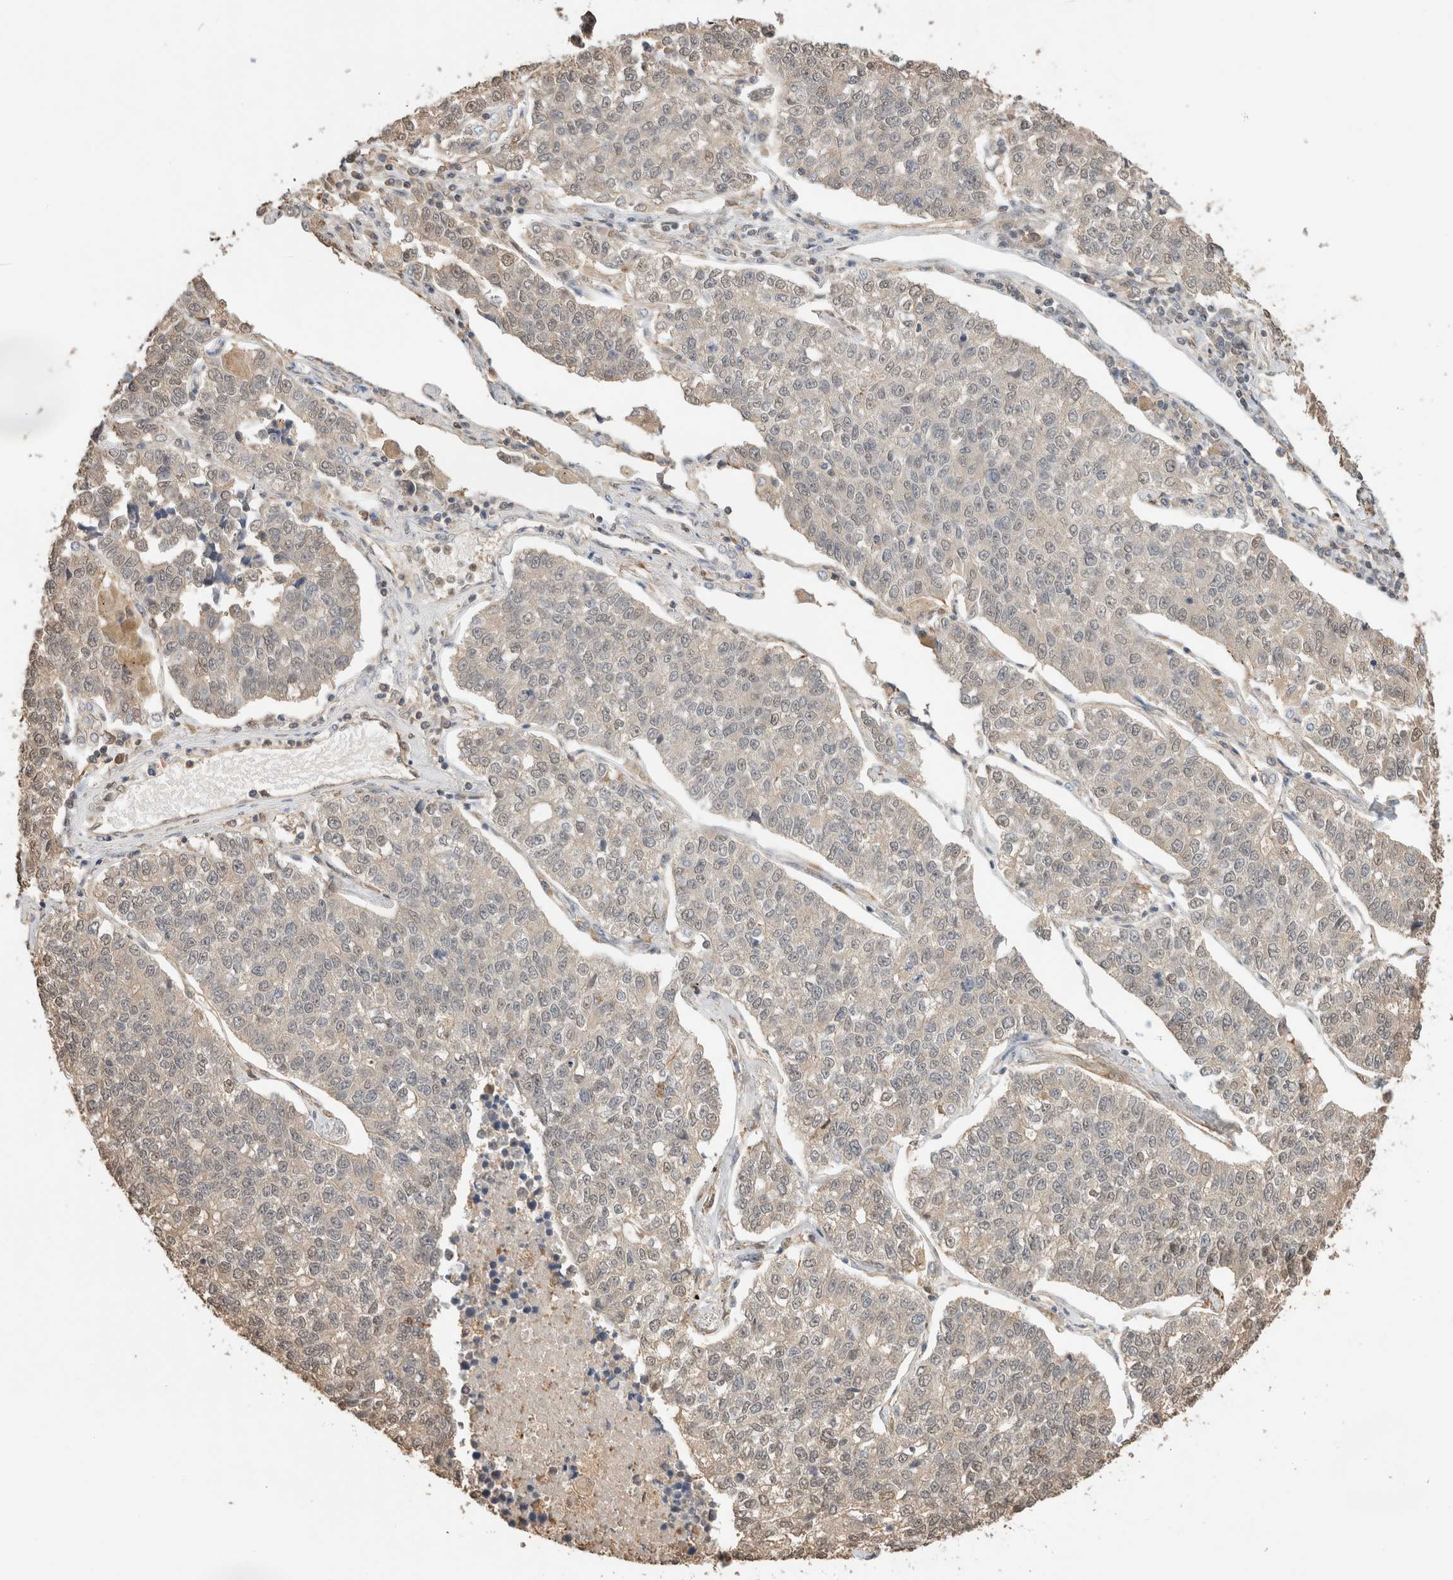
{"staining": {"intensity": "weak", "quantity": "<25%", "location": "nuclear"}, "tissue": "lung cancer", "cell_type": "Tumor cells", "image_type": "cancer", "snomed": [{"axis": "morphology", "description": "Adenocarcinoma, NOS"}, {"axis": "topography", "description": "Lung"}], "caption": "DAB (3,3'-diaminobenzidine) immunohistochemical staining of lung cancer exhibits no significant expression in tumor cells.", "gene": "YWHAH", "patient": {"sex": "male", "age": 49}}